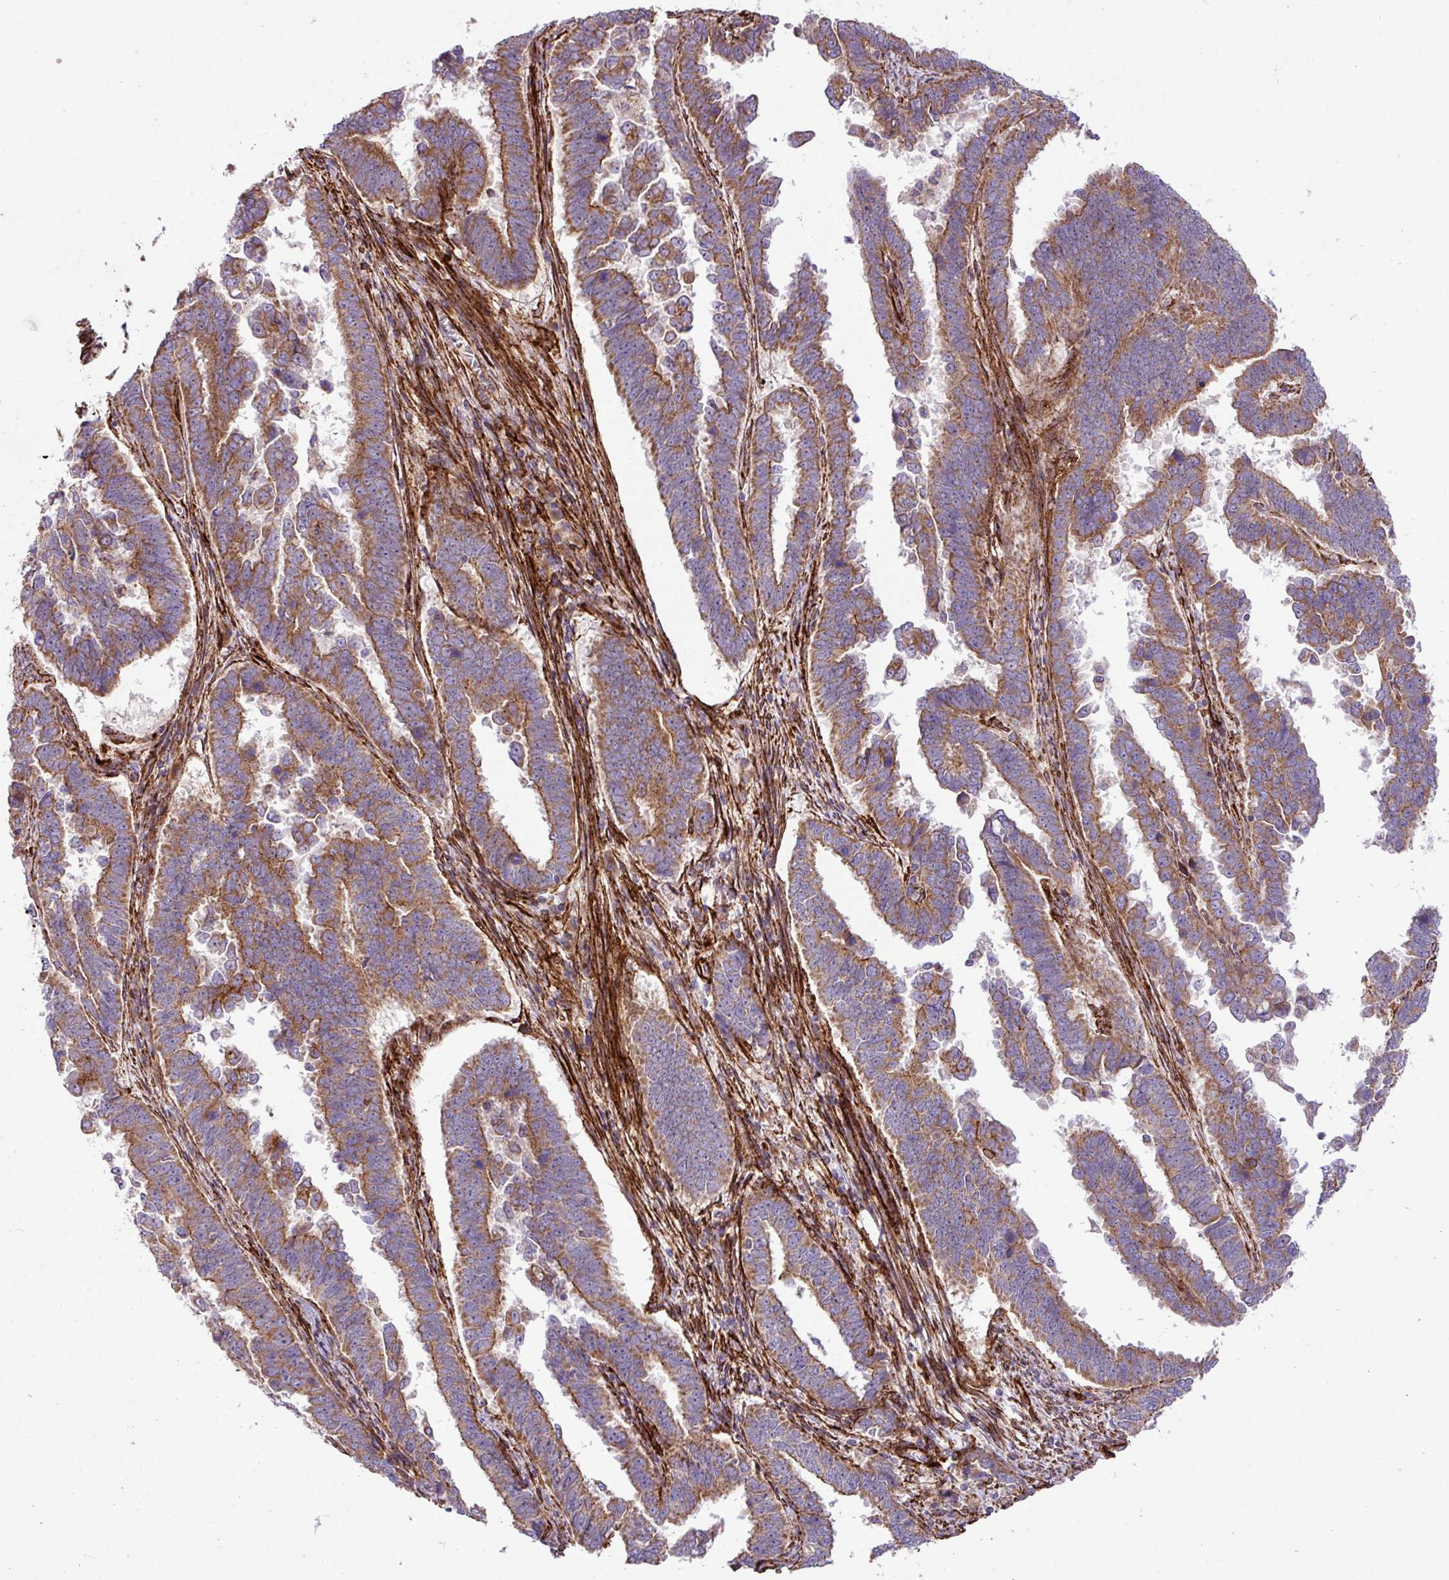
{"staining": {"intensity": "moderate", "quantity": ">75%", "location": "cytoplasmic/membranous"}, "tissue": "endometrial cancer", "cell_type": "Tumor cells", "image_type": "cancer", "snomed": [{"axis": "morphology", "description": "Adenocarcinoma, NOS"}, {"axis": "topography", "description": "Endometrium"}], "caption": "Endometrial cancer (adenocarcinoma) stained with a protein marker displays moderate staining in tumor cells.", "gene": "FAM47E", "patient": {"sex": "female", "age": 75}}